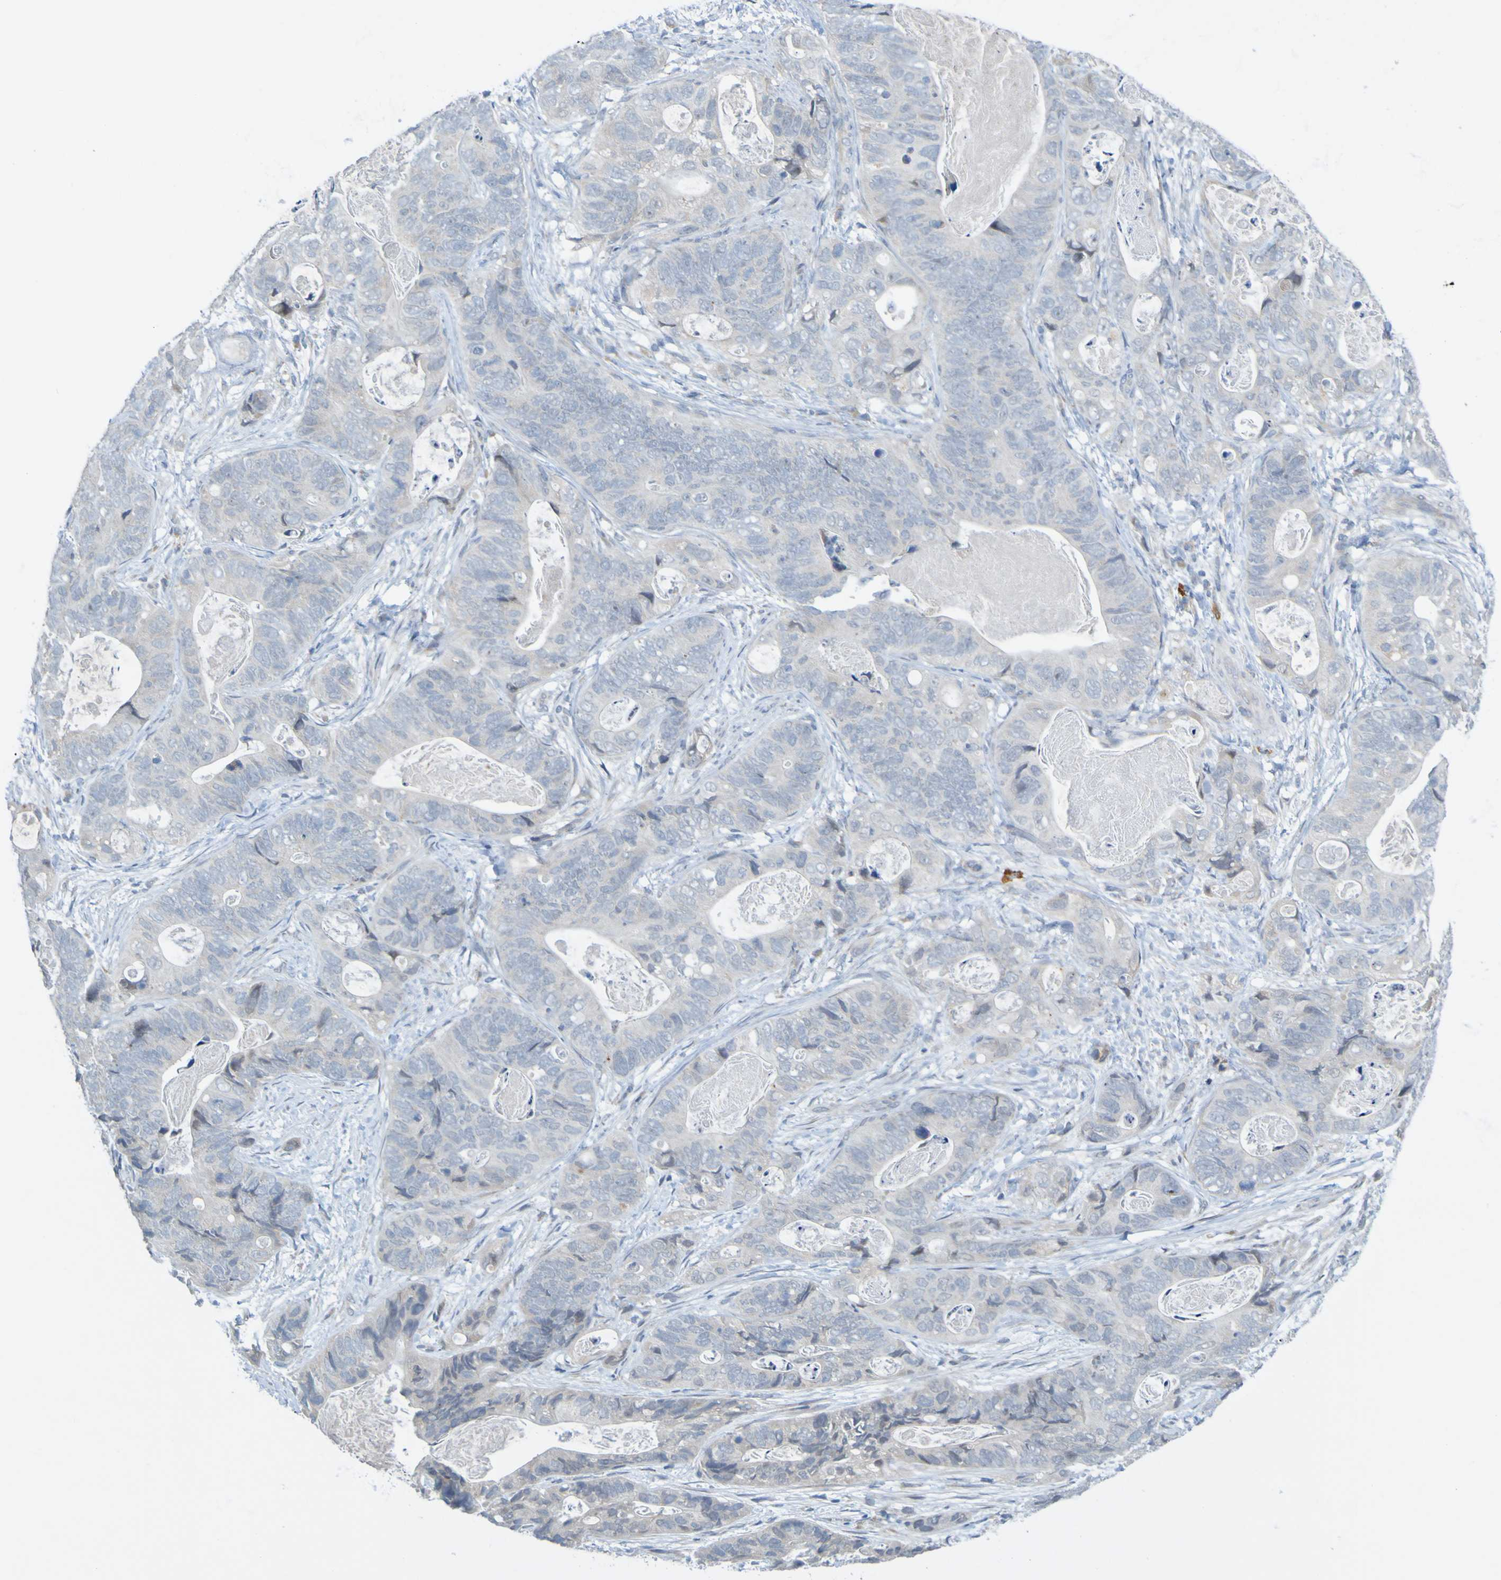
{"staining": {"intensity": "weak", "quantity": "<25%", "location": "cytoplasmic/membranous"}, "tissue": "stomach cancer", "cell_type": "Tumor cells", "image_type": "cancer", "snomed": [{"axis": "morphology", "description": "Adenocarcinoma, NOS"}, {"axis": "topography", "description": "Stomach"}], "caption": "Adenocarcinoma (stomach) stained for a protein using immunohistochemistry (IHC) displays no positivity tumor cells.", "gene": "LILRB5", "patient": {"sex": "female", "age": 89}}